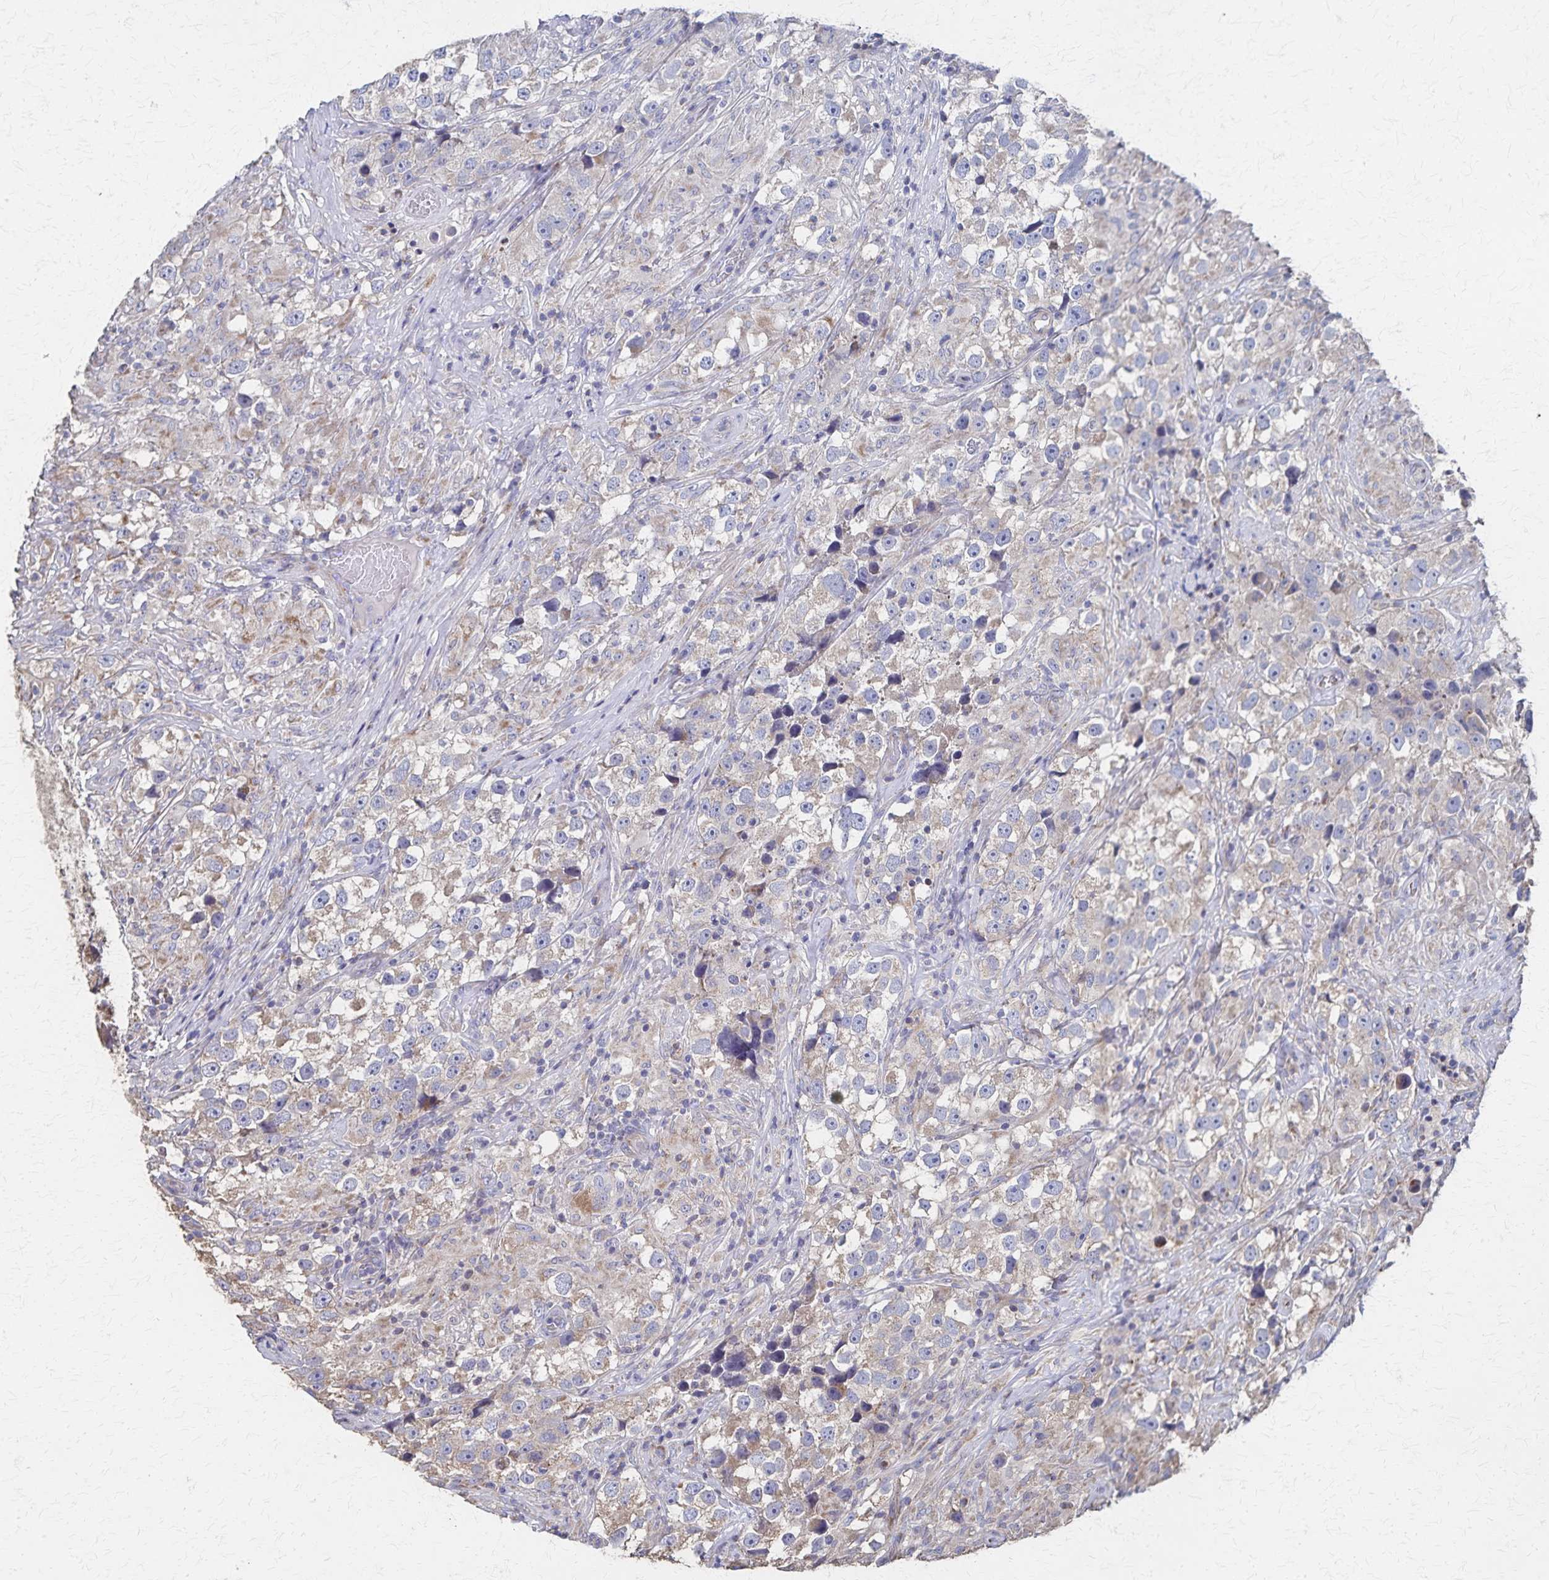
{"staining": {"intensity": "weak", "quantity": "25%-75%", "location": "cytoplasmic/membranous"}, "tissue": "testis cancer", "cell_type": "Tumor cells", "image_type": "cancer", "snomed": [{"axis": "morphology", "description": "Seminoma, NOS"}, {"axis": "topography", "description": "Testis"}], "caption": "Seminoma (testis) tissue displays weak cytoplasmic/membranous positivity in about 25%-75% of tumor cells, visualized by immunohistochemistry.", "gene": "PGAP2", "patient": {"sex": "male", "age": 46}}